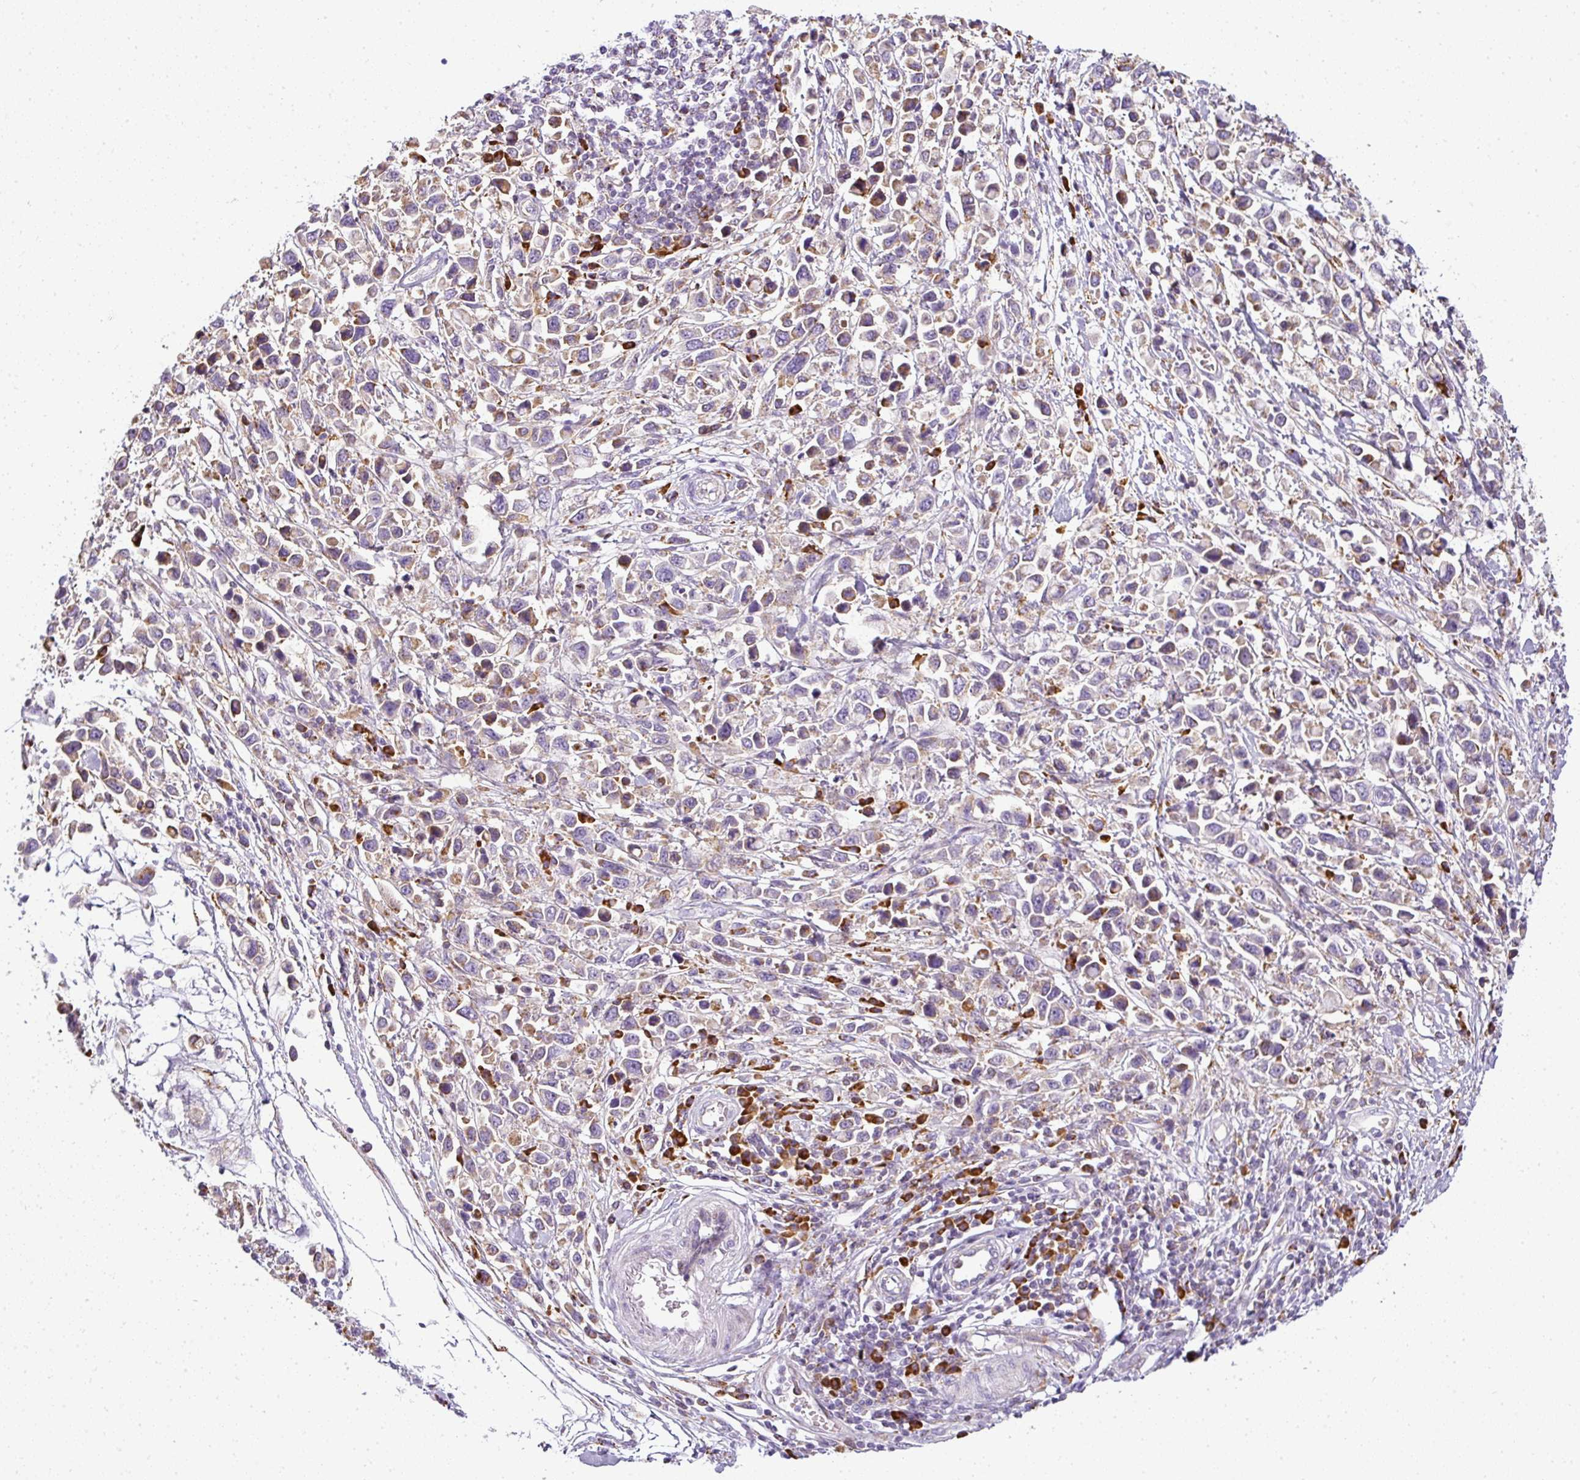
{"staining": {"intensity": "moderate", "quantity": "25%-75%", "location": "cytoplasmic/membranous"}, "tissue": "stomach cancer", "cell_type": "Tumor cells", "image_type": "cancer", "snomed": [{"axis": "morphology", "description": "Adenocarcinoma, NOS"}, {"axis": "topography", "description": "Stomach"}], "caption": "A brown stain shows moderate cytoplasmic/membranous staining of a protein in adenocarcinoma (stomach) tumor cells.", "gene": "ANKRD18A", "patient": {"sex": "female", "age": 81}}